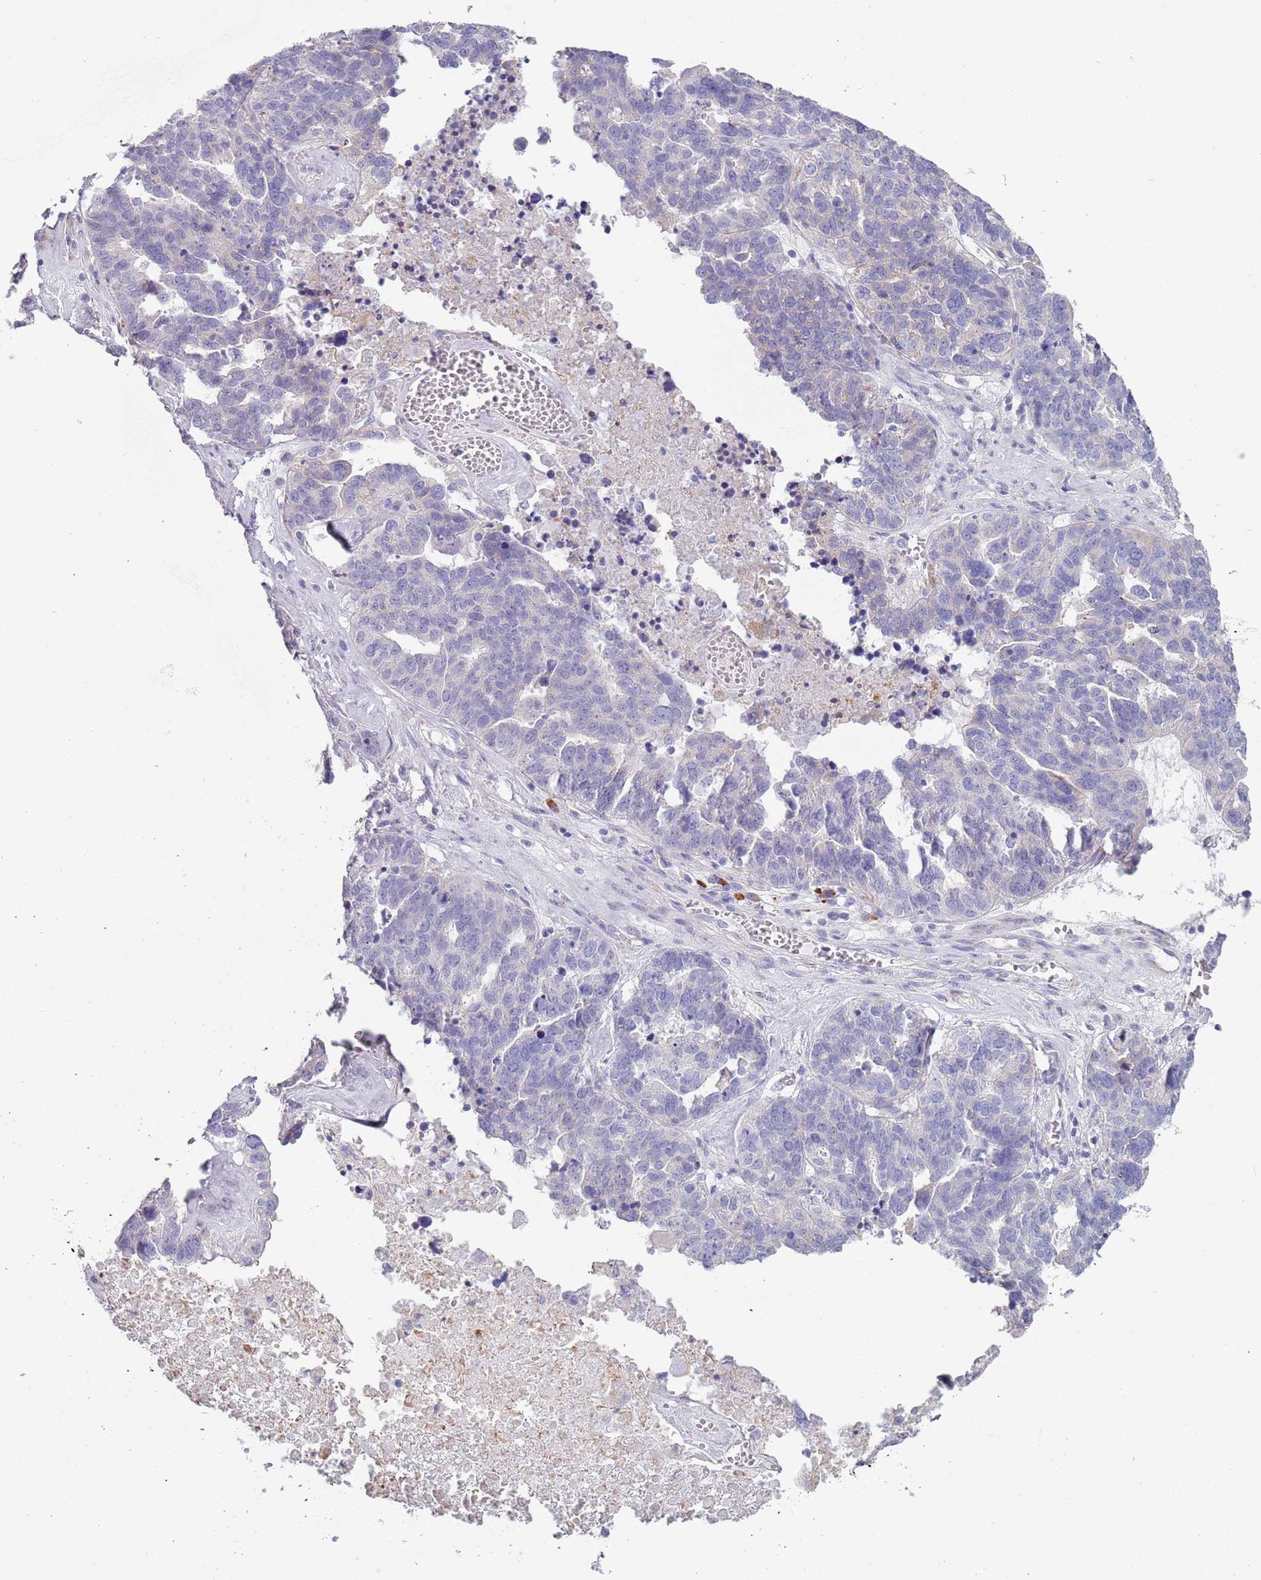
{"staining": {"intensity": "negative", "quantity": "none", "location": "none"}, "tissue": "ovarian cancer", "cell_type": "Tumor cells", "image_type": "cancer", "snomed": [{"axis": "morphology", "description": "Cystadenocarcinoma, serous, NOS"}, {"axis": "topography", "description": "Ovary"}], "caption": "Human ovarian cancer stained for a protein using immunohistochemistry (IHC) reveals no staining in tumor cells.", "gene": "LTB", "patient": {"sex": "female", "age": 59}}